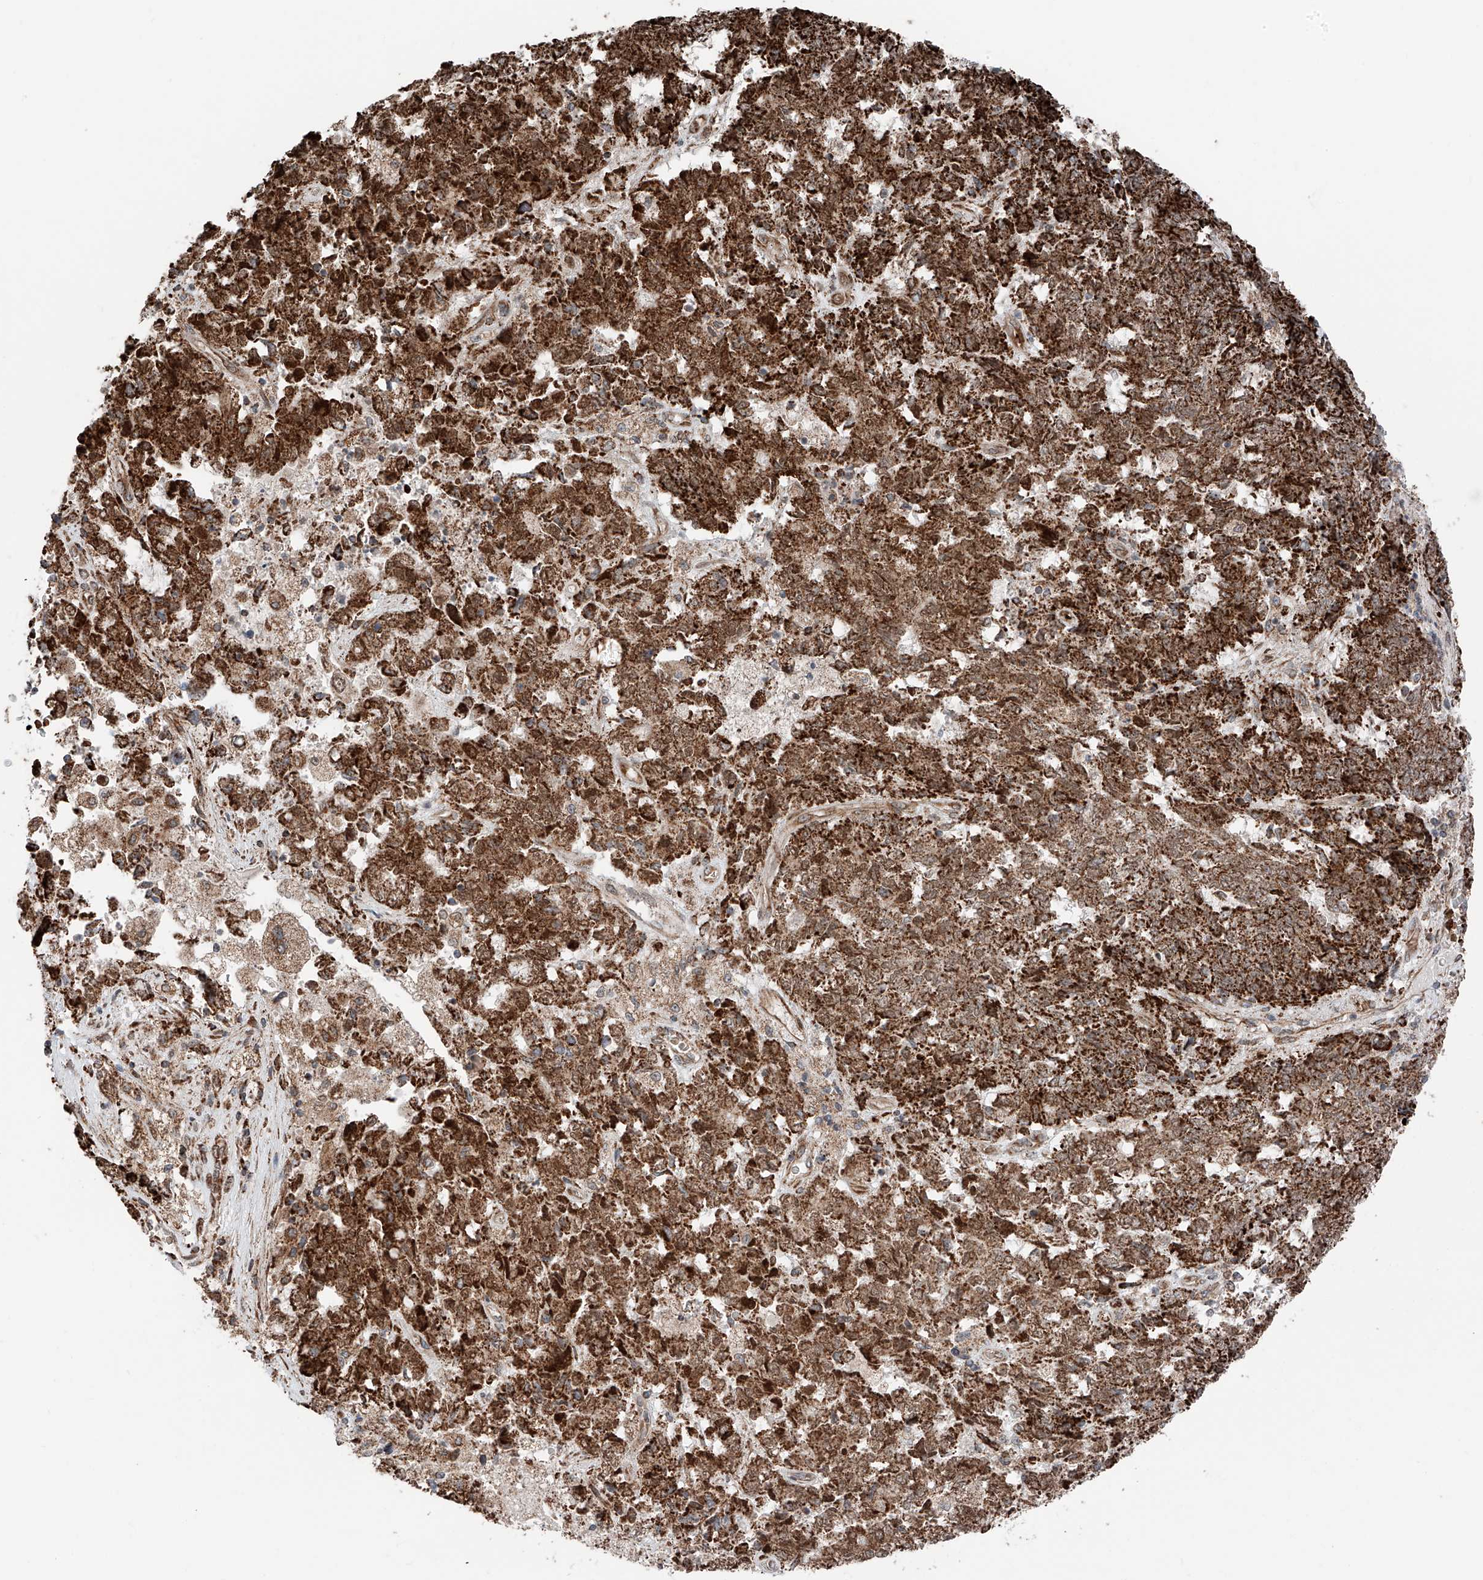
{"staining": {"intensity": "strong", "quantity": ">75%", "location": "cytoplasmic/membranous"}, "tissue": "endometrial cancer", "cell_type": "Tumor cells", "image_type": "cancer", "snomed": [{"axis": "morphology", "description": "Adenocarcinoma, NOS"}, {"axis": "topography", "description": "Endometrium"}], "caption": "Protein analysis of endometrial adenocarcinoma tissue reveals strong cytoplasmic/membranous expression in approximately >75% of tumor cells. Nuclei are stained in blue.", "gene": "ZSCAN29", "patient": {"sex": "female", "age": 80}}